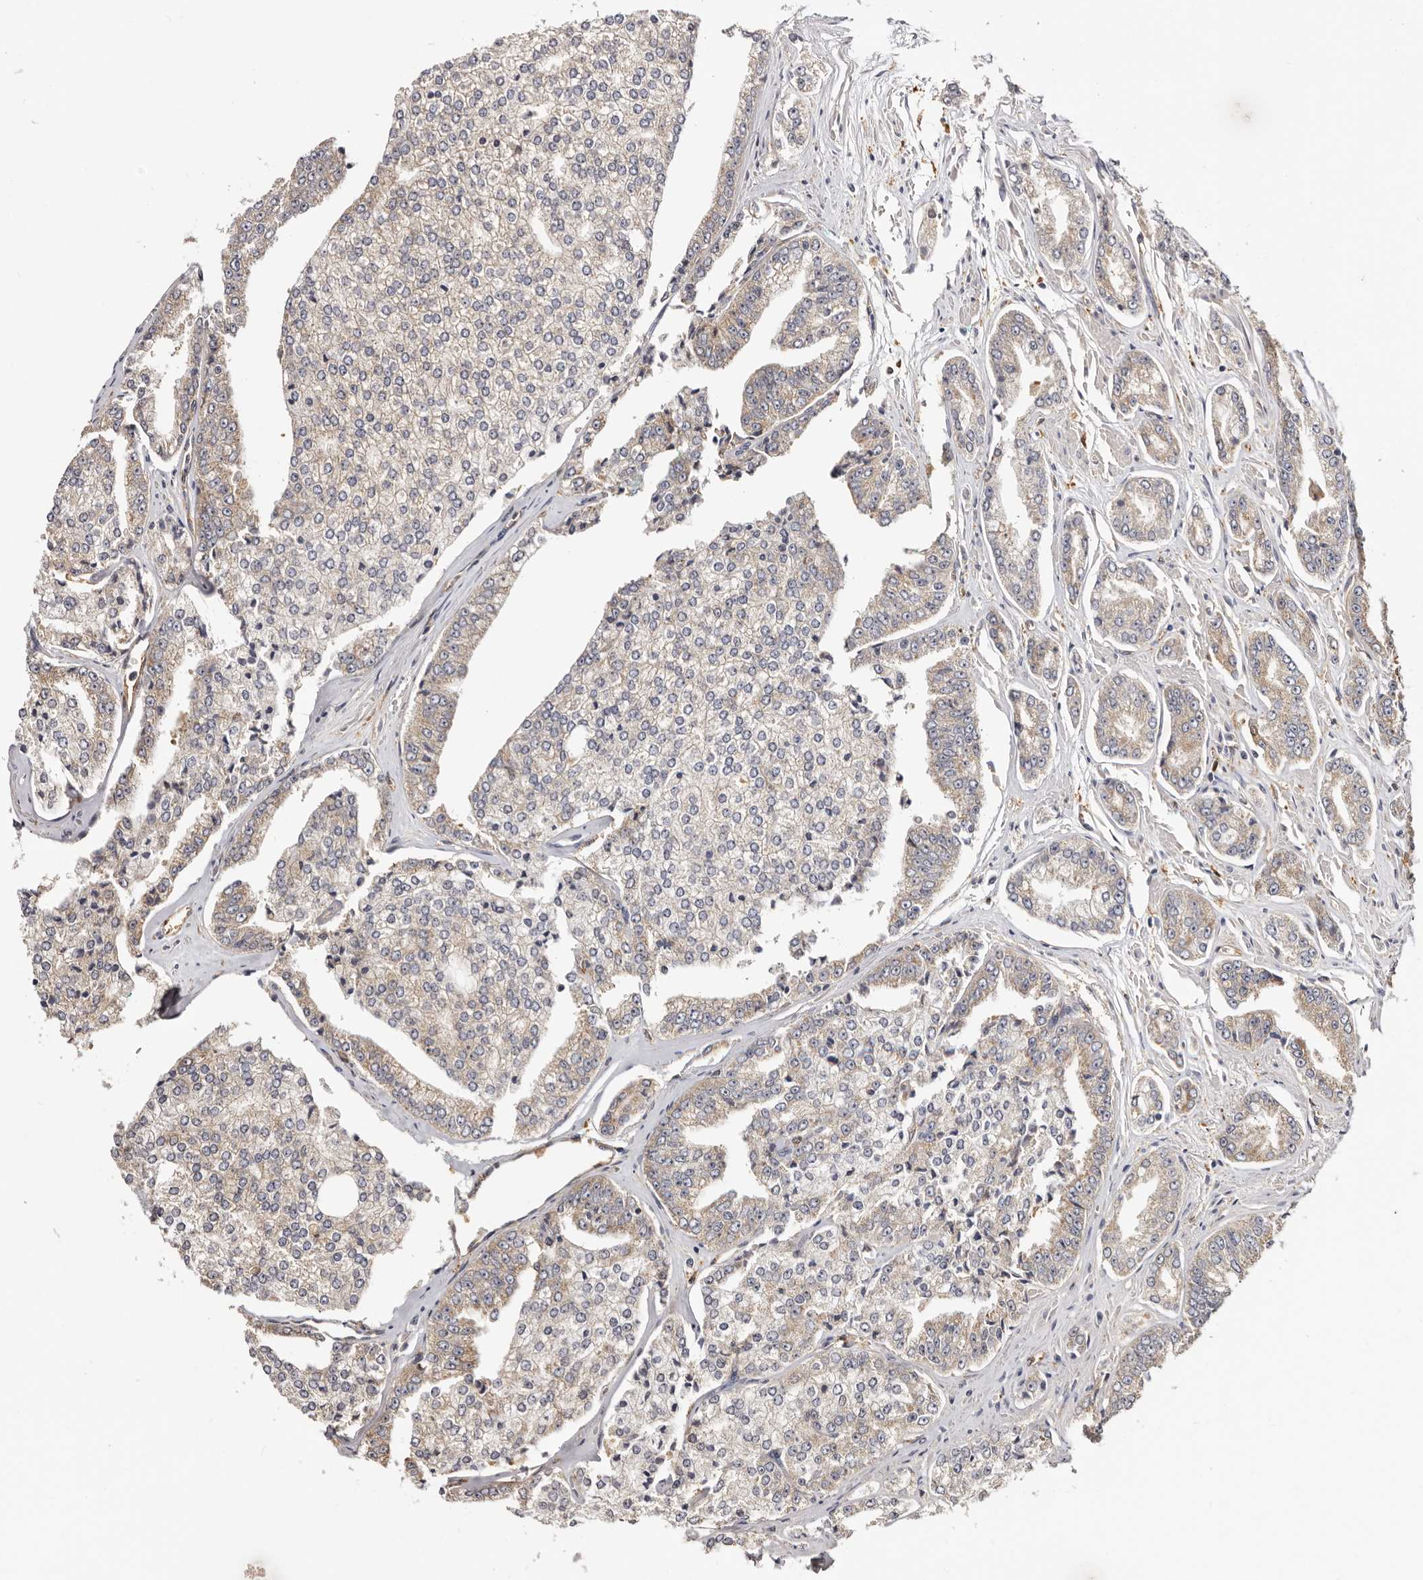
{"staining": {"intensity": "weak", "quantity": "25%-75%", "location": "cytoplasmic/membranous"}, "tissue": "prostate cancer", "cell_type": "Tumor cells", "image_type": "cancer", "snomed": [{"axis": "morphology", "description": "Adenocarcinoma, High grade"}, {"axis": "topography", "description": "Prostate"}], "caption": "A low amount of weak cytoplasmic/membranous positivity is identified in approximately 25%-75% of tumor cells in prostate cancer tissue.", "gene": "LAP3", "patient": {"sex": "male", "age": 71}}